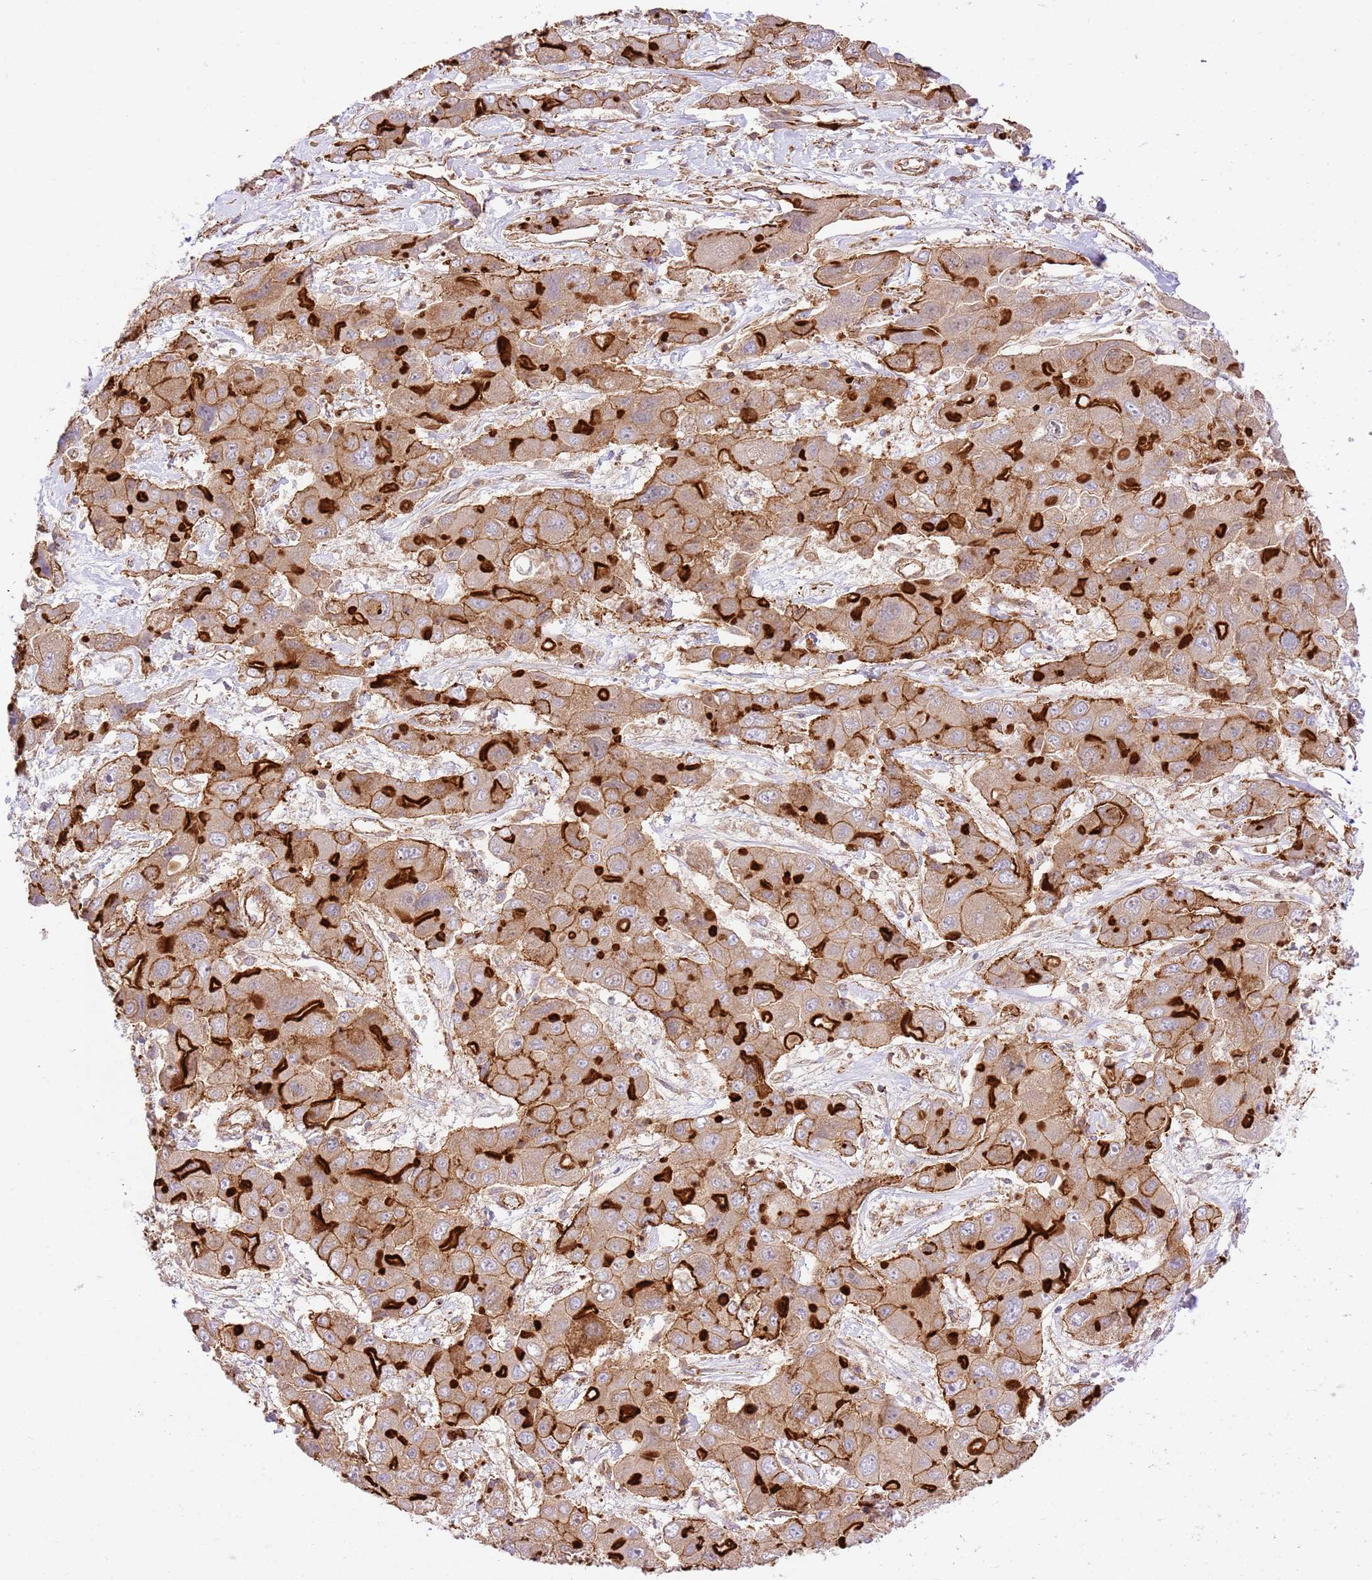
{"staining": {"intensity": "strong", "quantity": ">75%", "location": "cytoplasmic/membranous"}, "tissue": "liver cancer", "cell_type": "Tumor cells", "image_type": "cancer", "snomed": [{"axis": "morphology", "description": "Cholangiocarcinoma"}, {"axis": "topography", "description": "Liver"}], "caption": "Immunohistochemistry (IHC) (DAB (3,3'-diaminobenzidine)) staining of cholangiocarcinoma (liver) displays strong cytoplasmic/membranous protein expression in about >75% of tumor cells. Immunohistochemistry stains the protein in brown and the nuclei are stained blue.", "gene": "EFCAB8", "patient": {"sex": "male", "age": 67}}